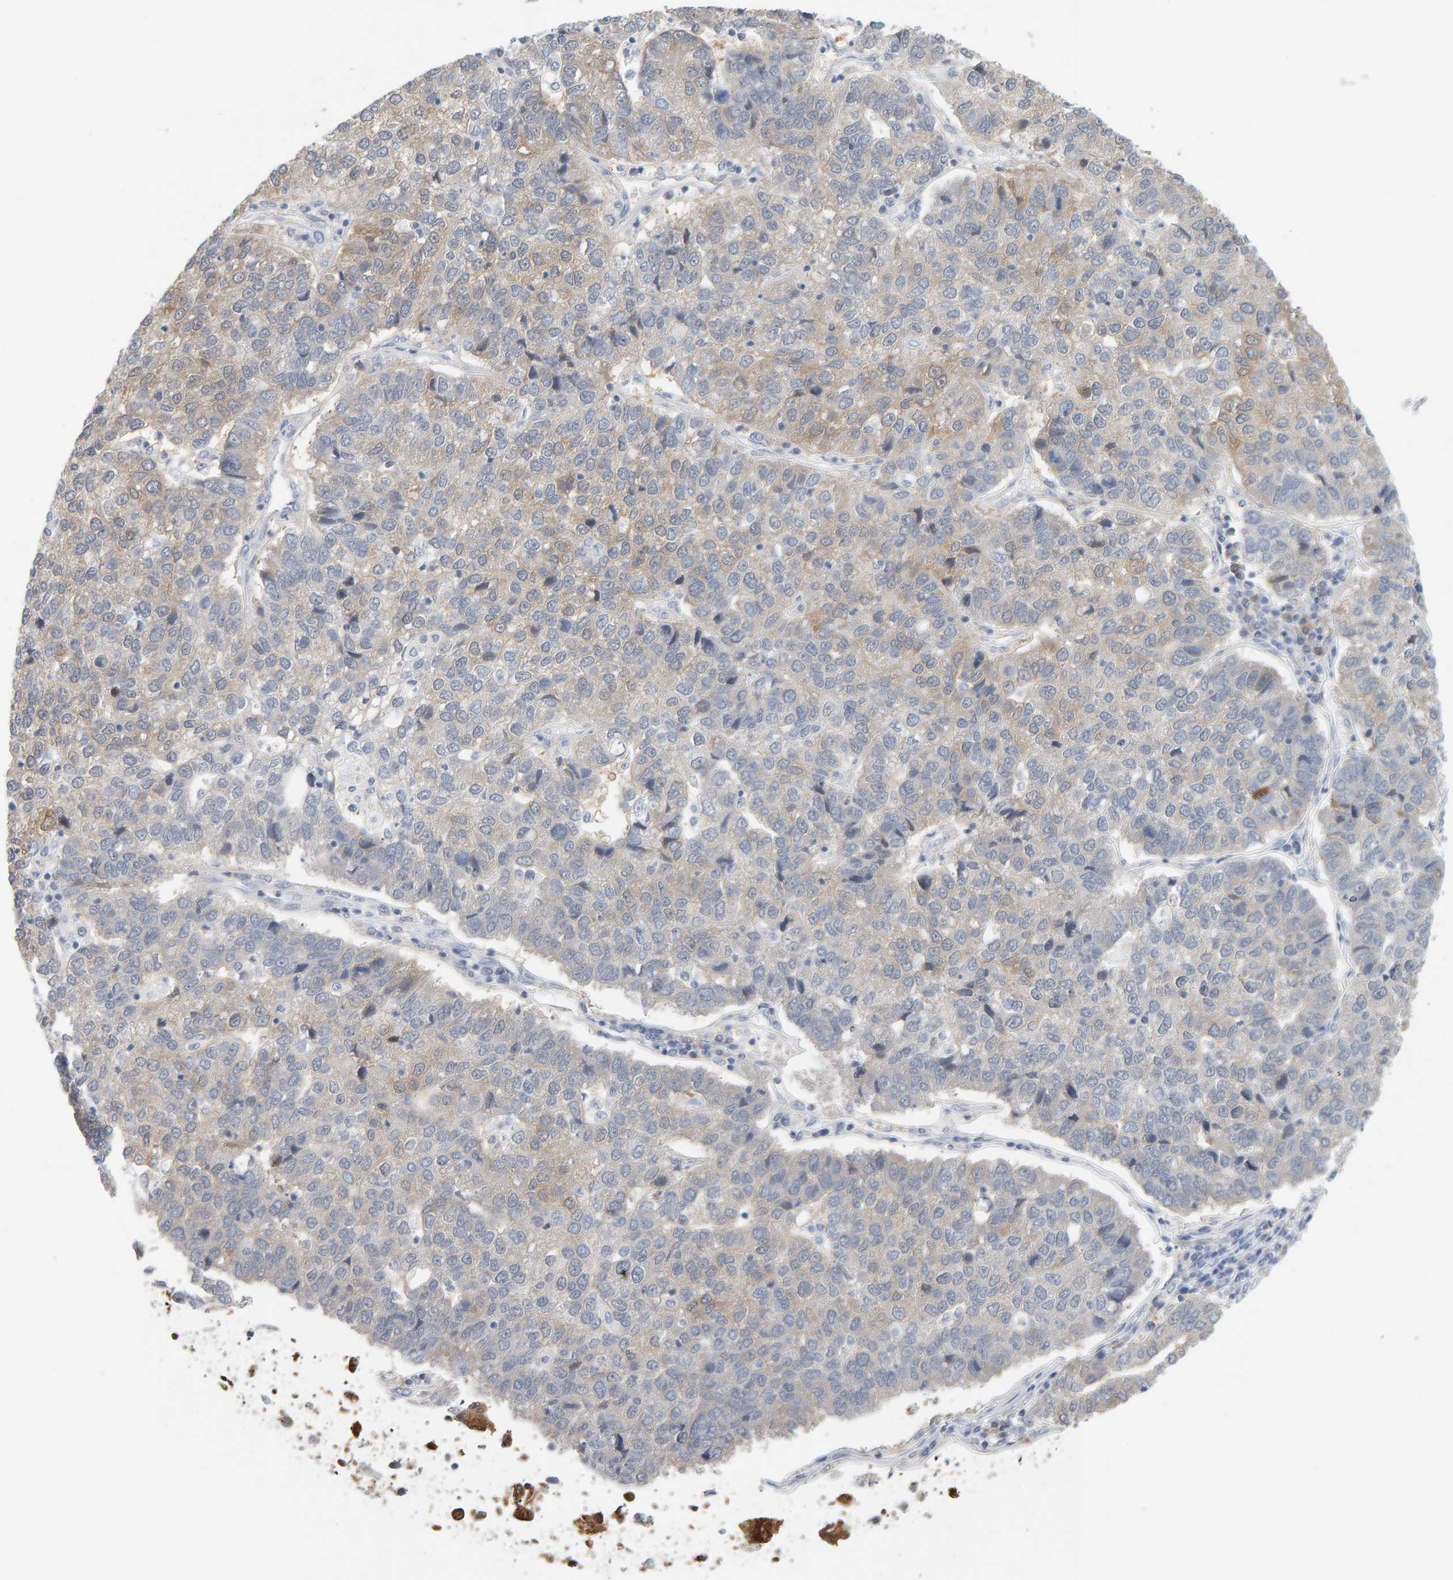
{"staining": {"intensity": "weak", "quantity": "25%-75%", "location": "cytoplasmic/membranous"}, "tissue": "pancreatic cancer", "cell_type": "Tumor cells", "image_type": "cancer", "snomed": [{"axis": "morphology", "description": "Adenocarcinoma, NOS"}, {"axis": "topography", "description": "Pancreas"}], "caption": "About 25%-75% of tumor cells in pancreatic adenocarcinoma show weak cytoplasmic/membranous protein positivity as visualized by brown immunohistochemical staining.", "gene": "CTH", "patient": {"sex": "female", "age": 61}}